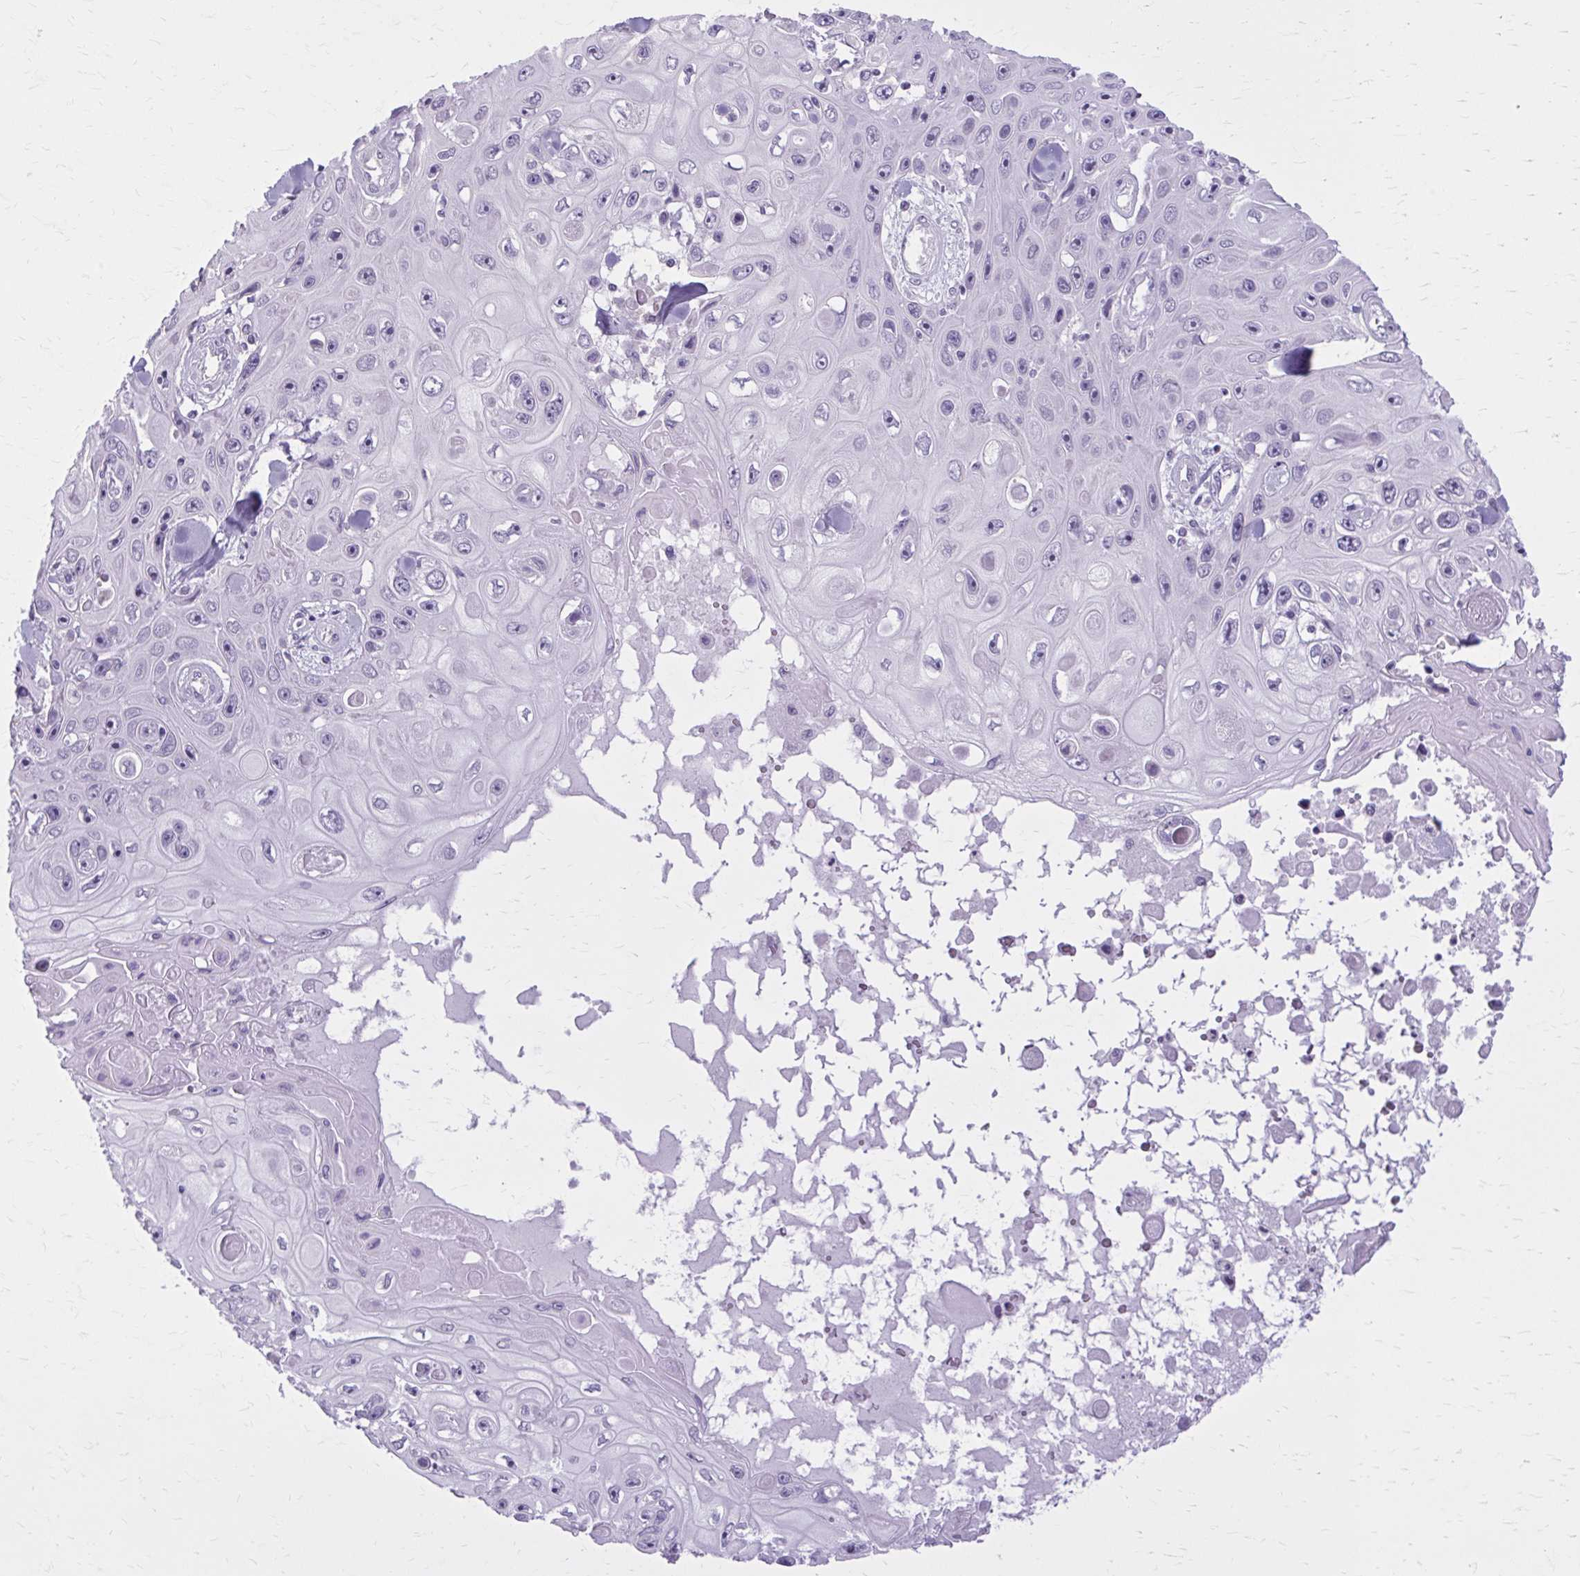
{"staining": {"intensity": "negative", "quantity": "none", "location": "none"}, "tissue": "skin cancer", "cell_type": "Tumor cells", "image_type": "cancer", "snomed": [{"axis": "morphology", "description": "Squamous cell carcinoma, NOS"}, {"axis": "topography", "description": "Skin"}], "caption": "High power microscopy micrograph of an immunohistochemistry (IHC) image of skin cancer (squamous cell carcinoma), revealing no significant expression in tumor cells. (DAB IHC visualized using brightfield microscopy, high magnification).", "gene": "OR4B1", "patient": {"sex": "male", "age": 82}}